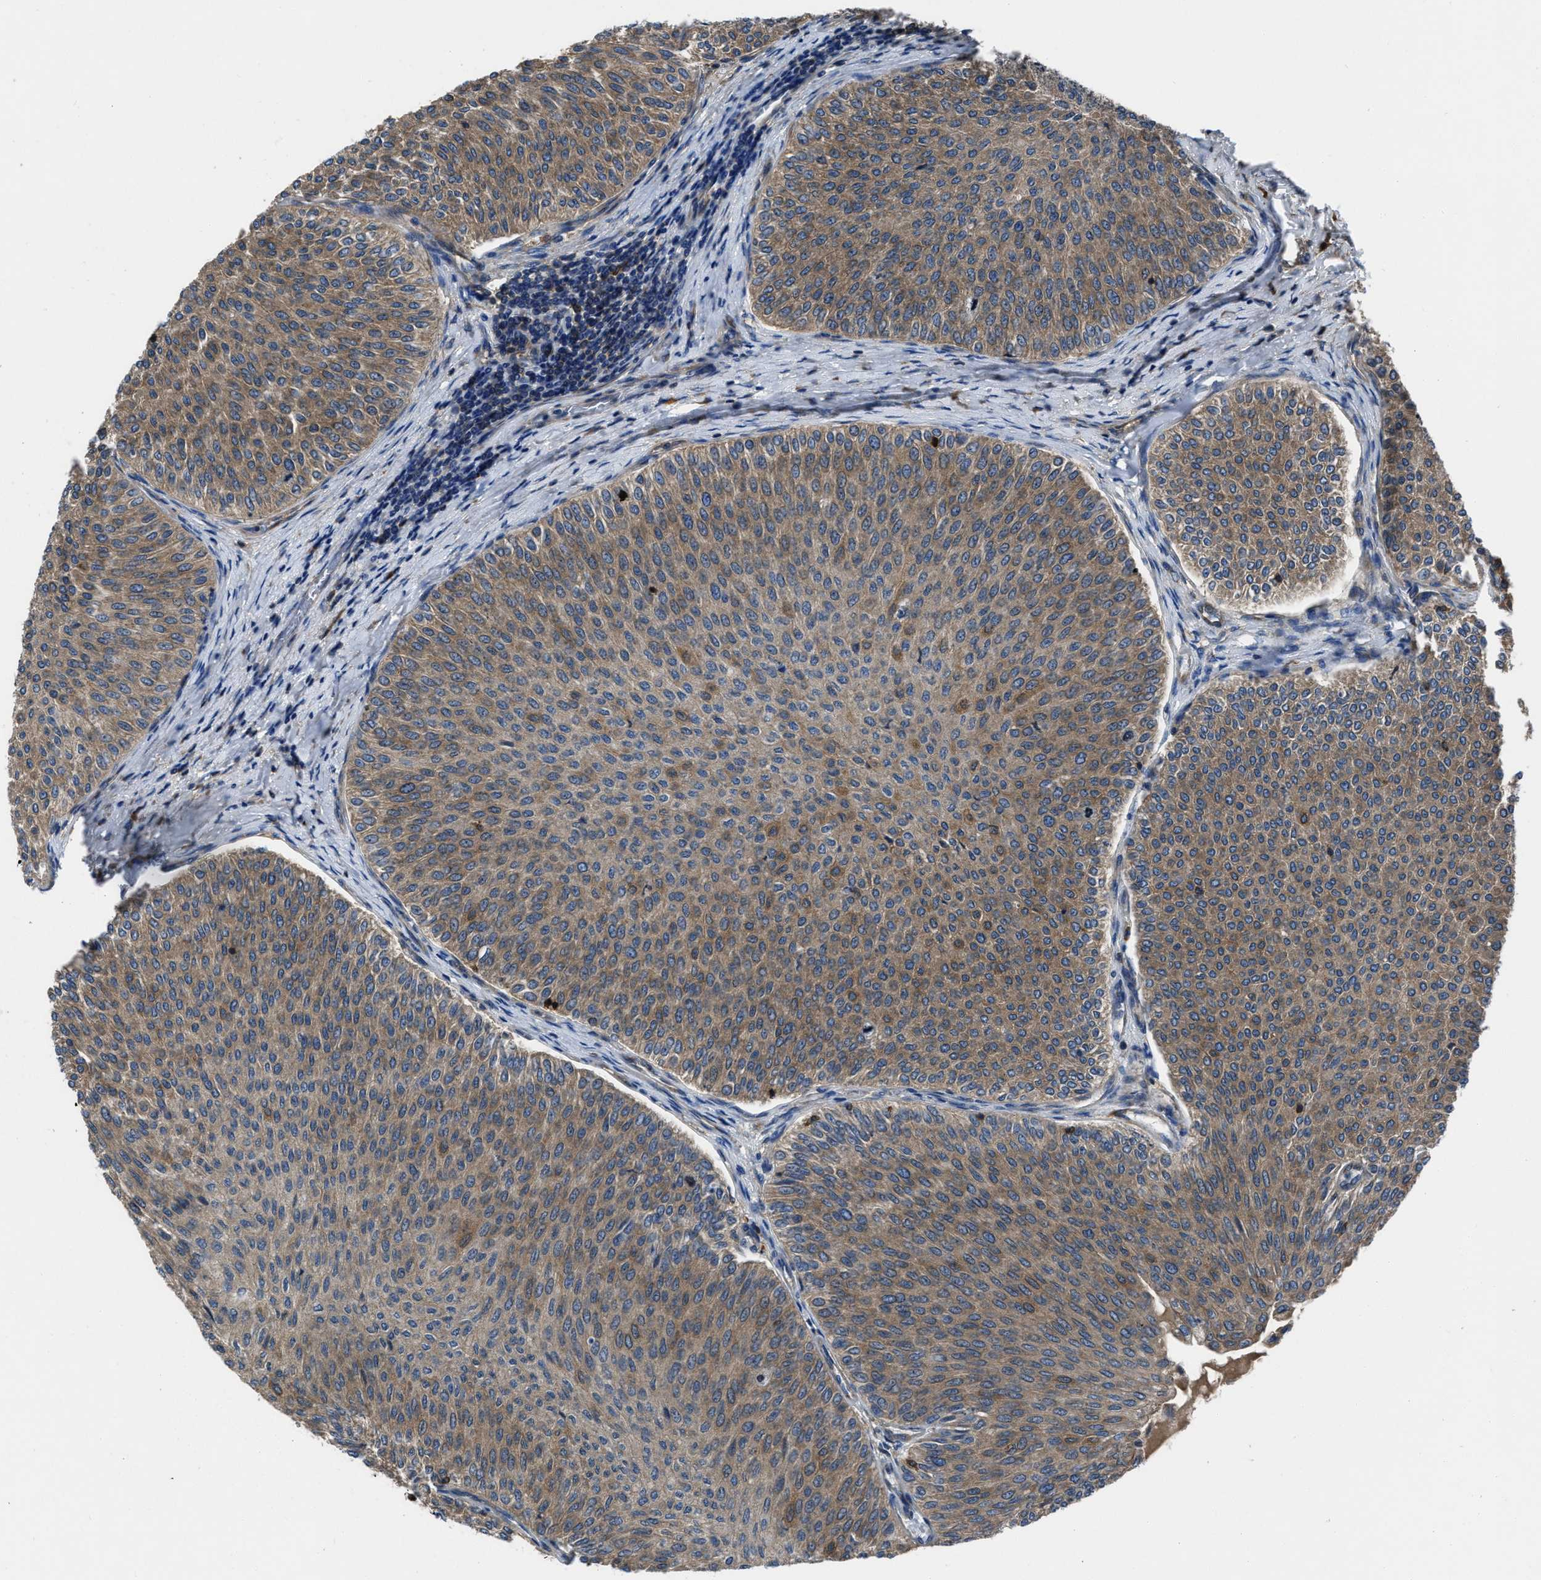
{"staining": {"intensity": "moderate", "quantity": ">75%", "location": "cytoplasmic/membranous"}, "tissue": "urothelial cancer", "cell_type": "Tumor cells", "image_type": "cancer", "snomed": [{"axis": "morphology", "description": "Urothelial carcinoma, Low grade"}, {"axis": "topography", "description": "Urinary bladder"}], "caption": "Immunohistochemical staining of human urothelial cancer displays medium levels of moderate cytoplasmic/membranous positivity in approximately >75% of tumor cells.", "gene": "YARS1", "patient": {"sex": "male", "age": 78}}